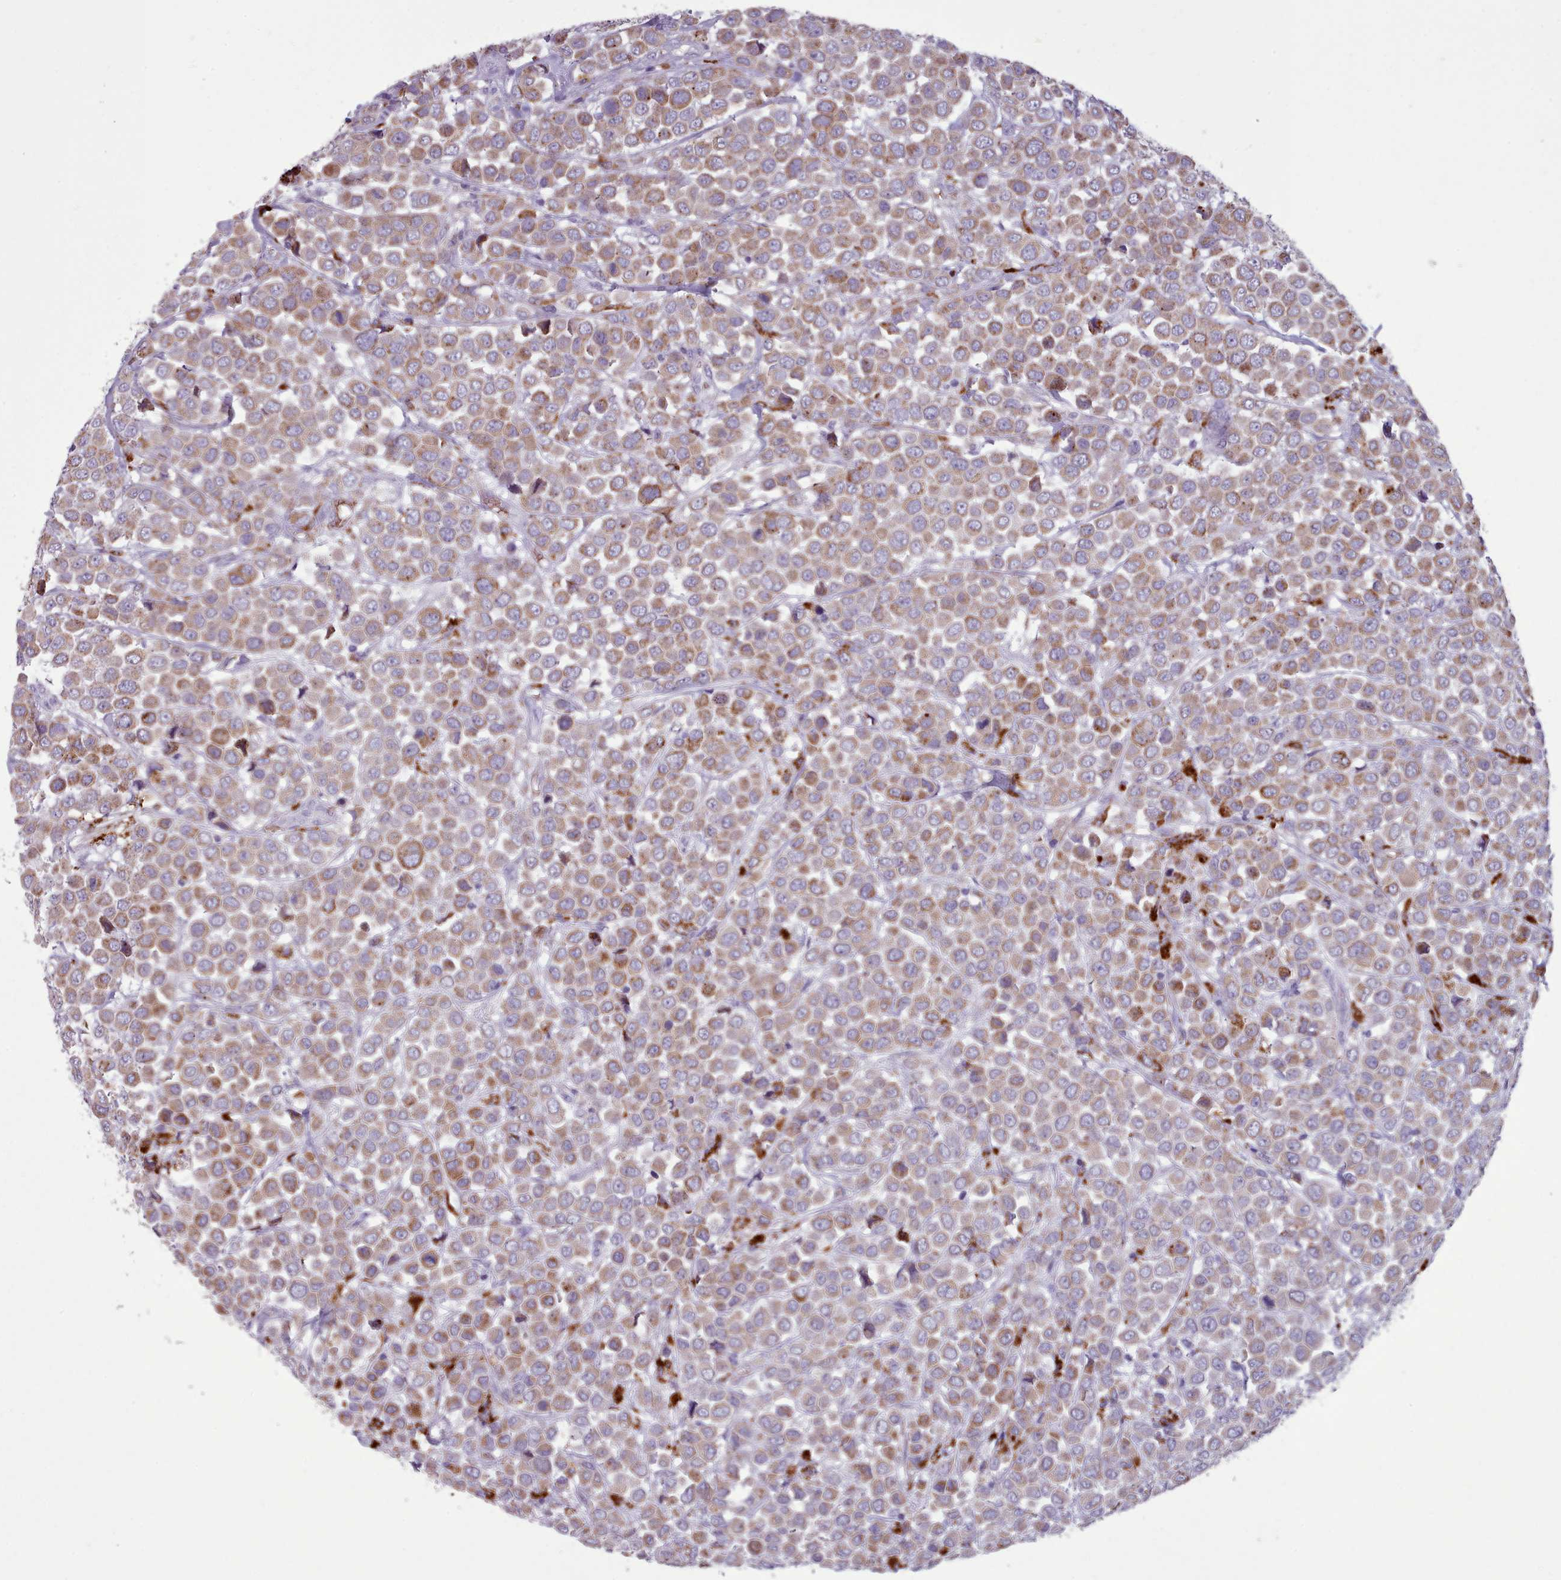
{"staining": {"intensity": "moderate", "quantity": ">75%", "location": "cytoplasmic/membranous"}, "tissue": "breast cancer", "cell_type": "Tumor cells", "image_type": "cancer", "snomed": [{"axis": "morphology", "description": "Duct carcinoma"}, {"axis": "topography", "description": "Breast"}], "caption": "DAB immunohistochemical staining of human breast cancer (infiltrating ductal carcinoma) displays moderate cytoplasmic/membranous protein positivity in approximately >75% of tumor cells.", "gene": "AK4", "patient": {"sex": "female", "age": 61}}